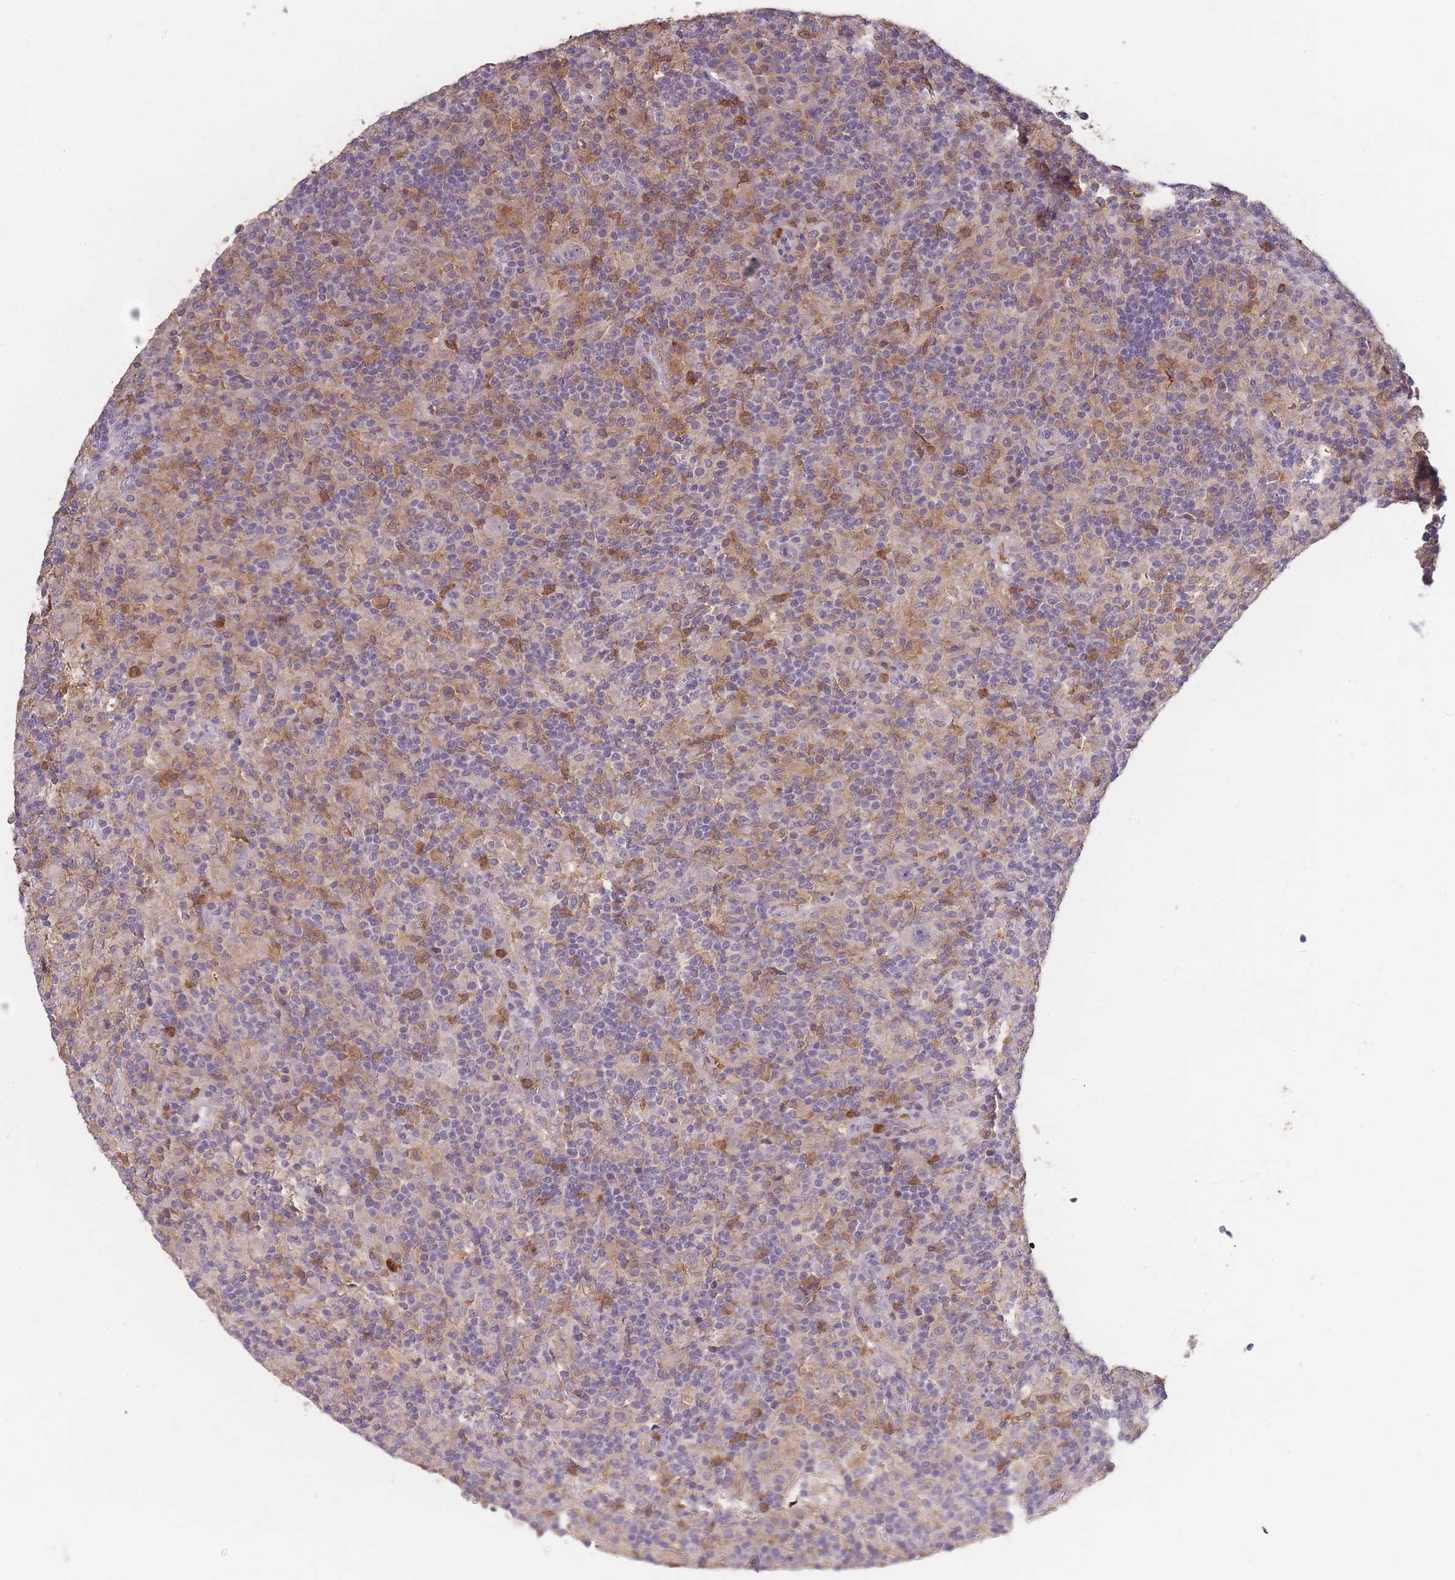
{"staining": {"intensity": "negative", "quantity": "none", "location": "none"}, "tissue": "lymphoma", "cell_type": "Tumor cells", "image_type": "cancer", "snomed": [{"axis": "morphology", "description": "Hodgkin's disease, NOS"}, {"axis": "topography", "description": "Lymph node"}], "caption": "Immunohistochemistry (IHC) histopathology image of neoplastic tissue: Hodgkin's disease stained with DAB shows no significant protein expression in tumor cells.", "gene": "BST1", "patient": {"sex": "male", "age": 70}}